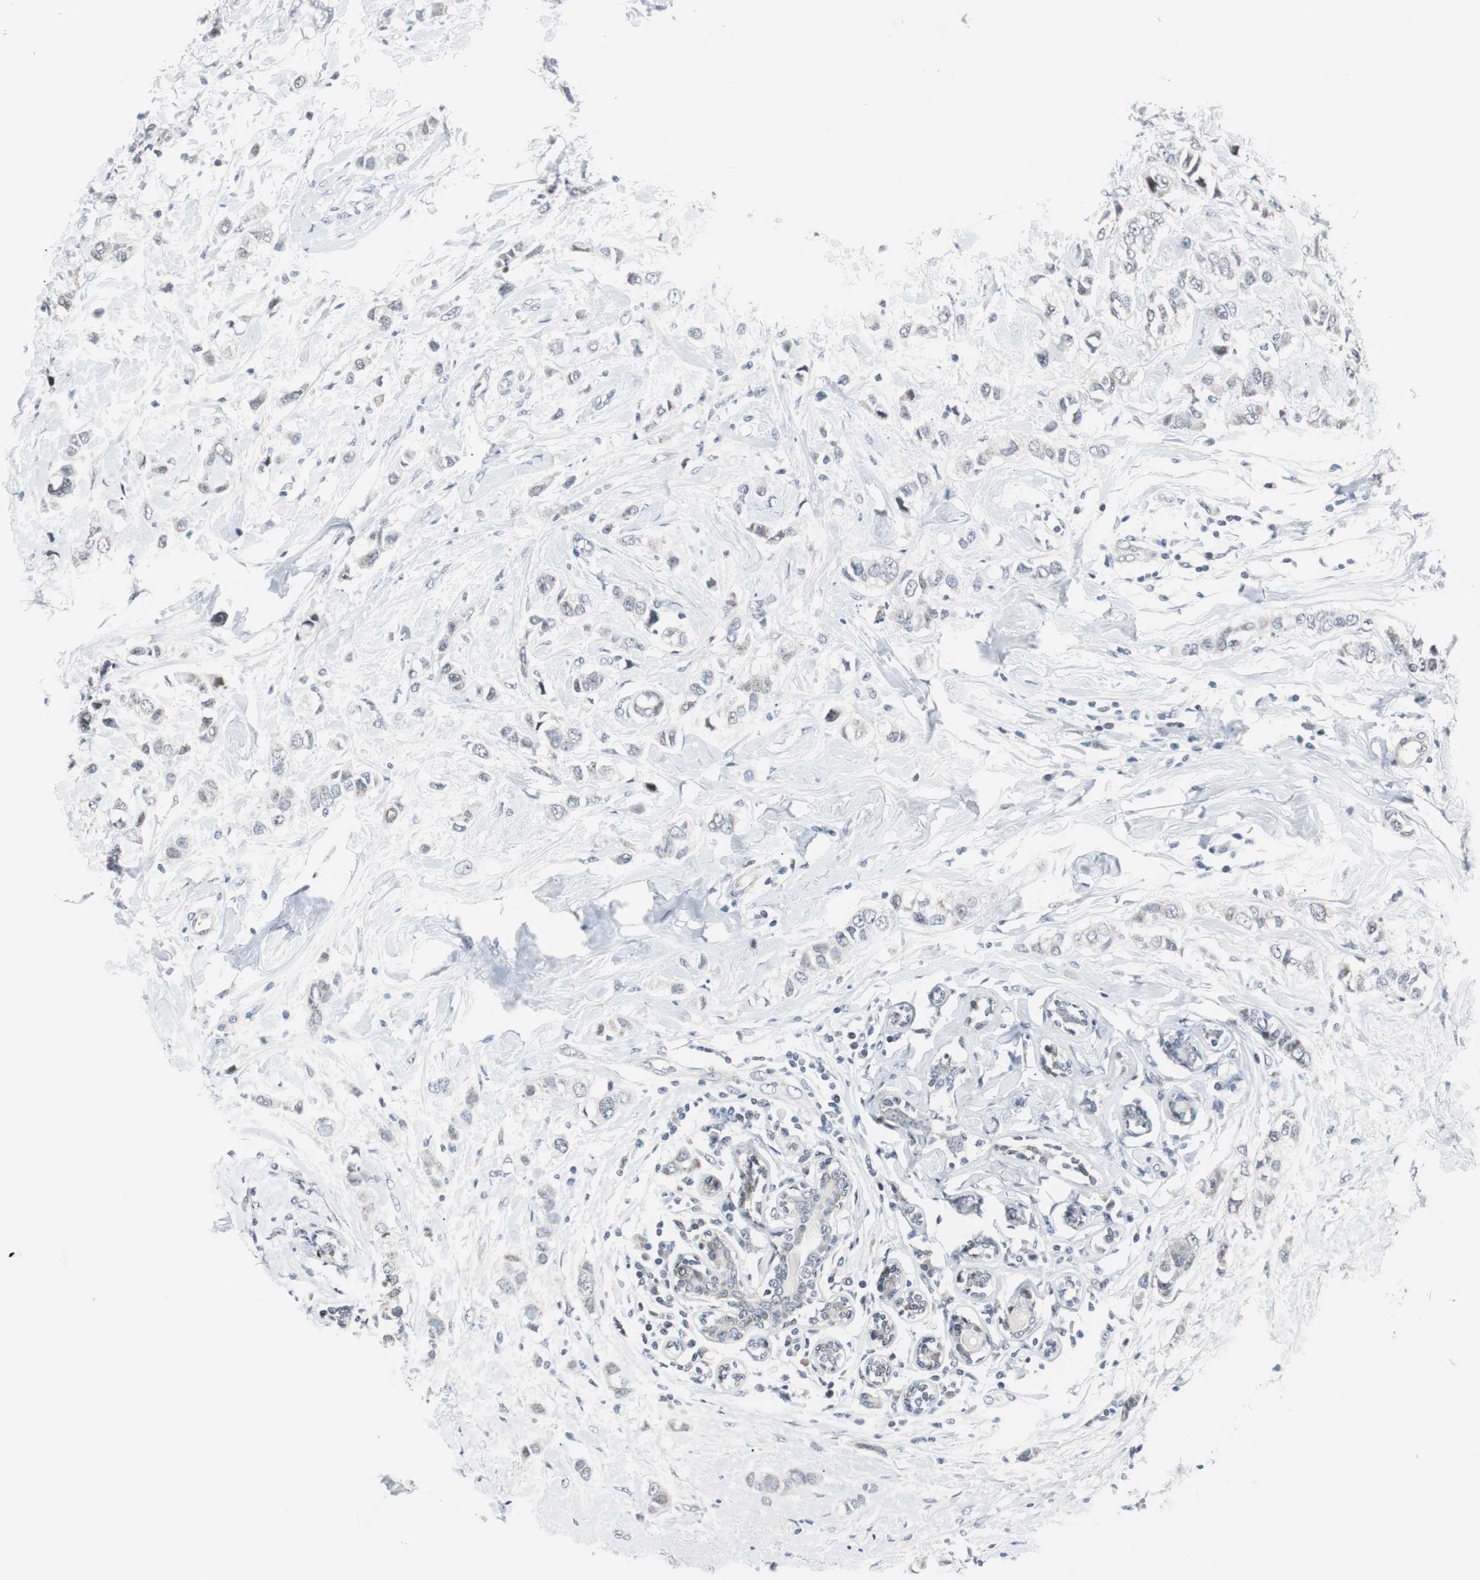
{"staining": {"intensity": "negative", "quantity": "none", "location": "none"}, "tissue": "breast cancer", "cell_type": "Tumor cells", "image_type": "cancer", "snomed": [{"axis": "morphology", "description": "Duct carcinoma"}, {"axis": "topography", "description": "Breast"}], "caption": "Immunohistochemistry (IHC) photomicrograph of neoplastic tissue: human breast invasive ductal carcinoma stained with DAB demonstrates no significant protein expression in tumor cells.", "gene": "MTA1", "patient": {"sex": "female", "age": 50}}